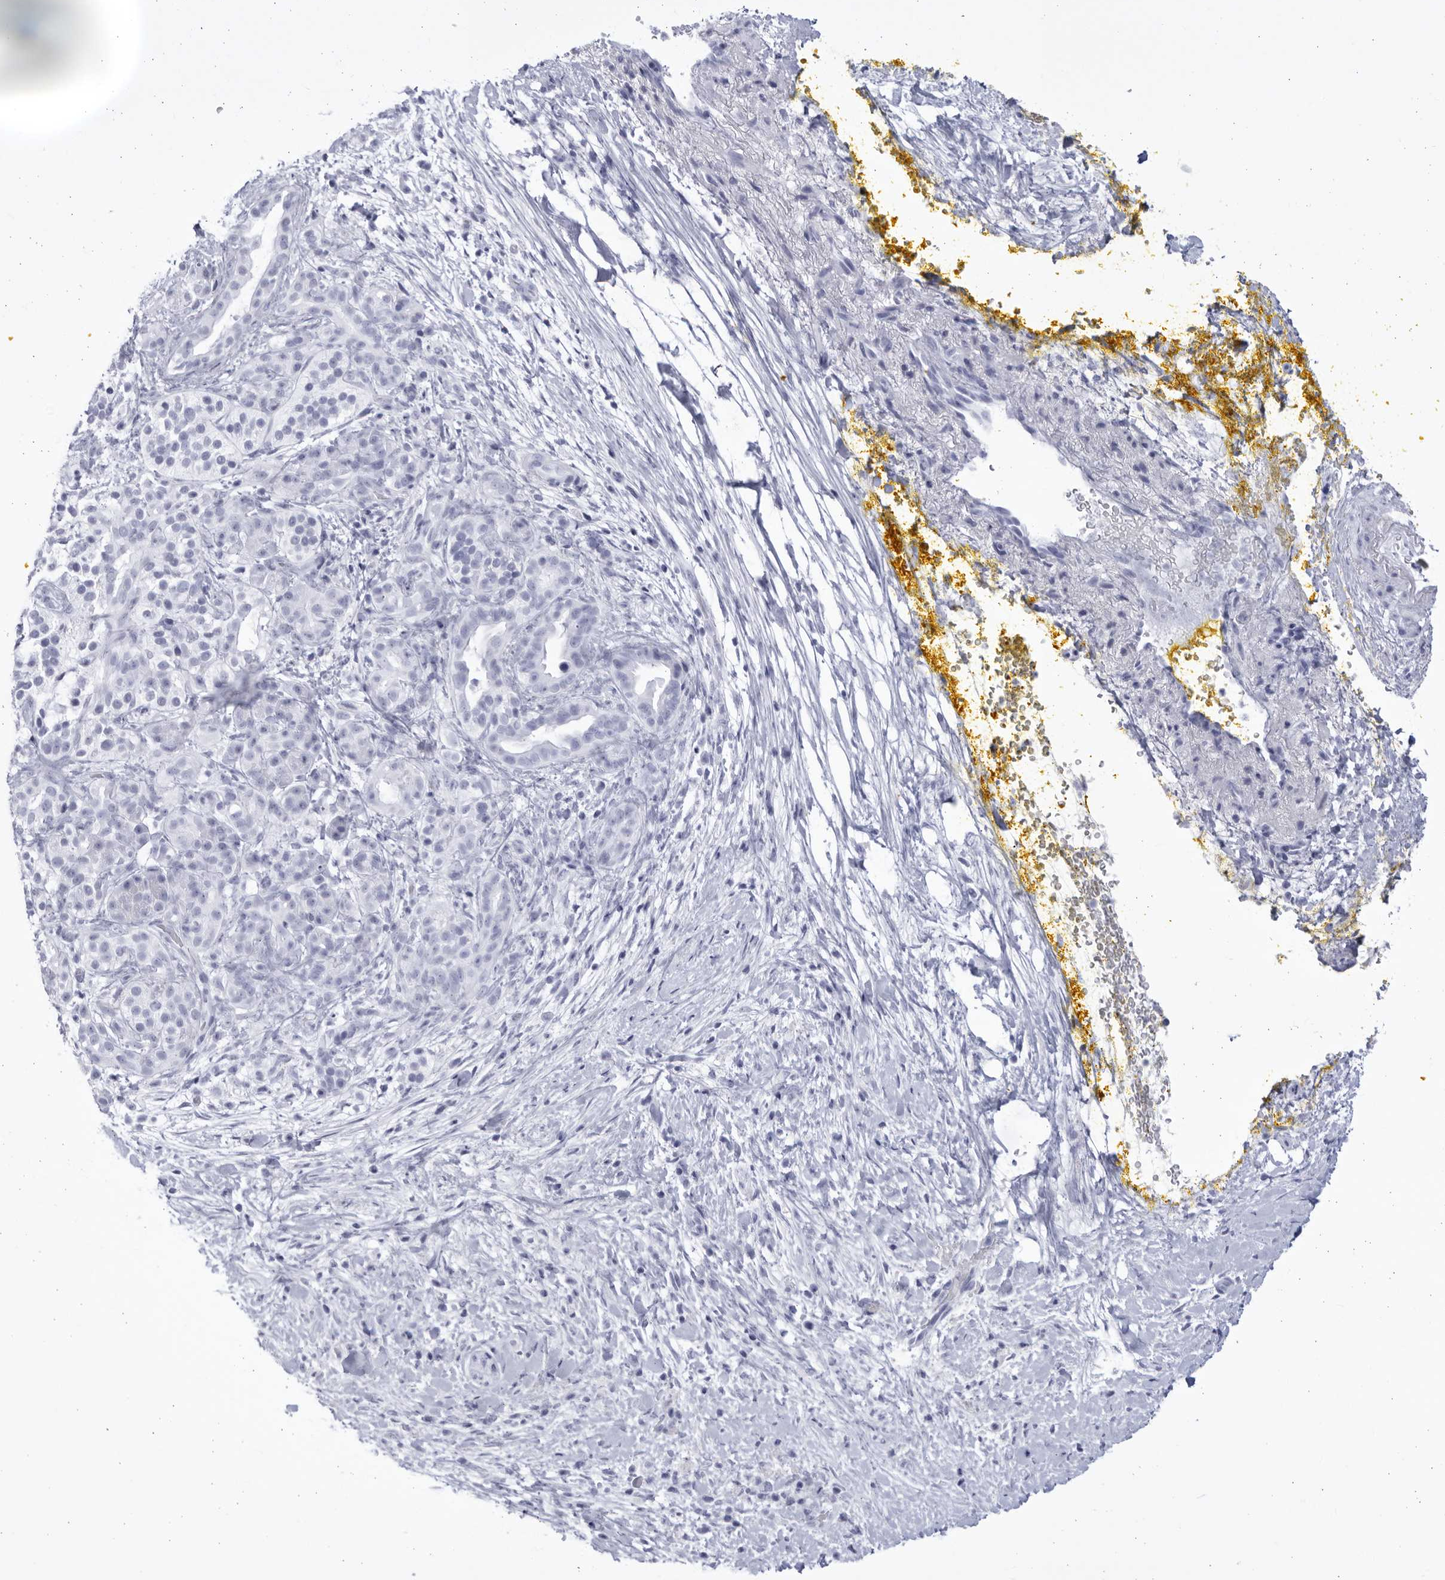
{"staining": {"intensity": "negative", "quantity": "none", "location": "none"}, "tissue": "pancreatic cancer", "cell_type": "Tumor cells", "image_type": "cancer", "snomed": [{"axis": "morphology", "description": "Adenocarcinoma, NOS"}, {"axis": "topography", "description": "Pancreas"}], "caption": "IHC of pancreatic cancer (adenocarcinoma) reveals no positivity in tumor cells. (DAB immunohistochemistry visualized using brightfield microscopy, high magnification).", "gene": "CCDC181", "patient": {"sex": "male", "age": 58}}